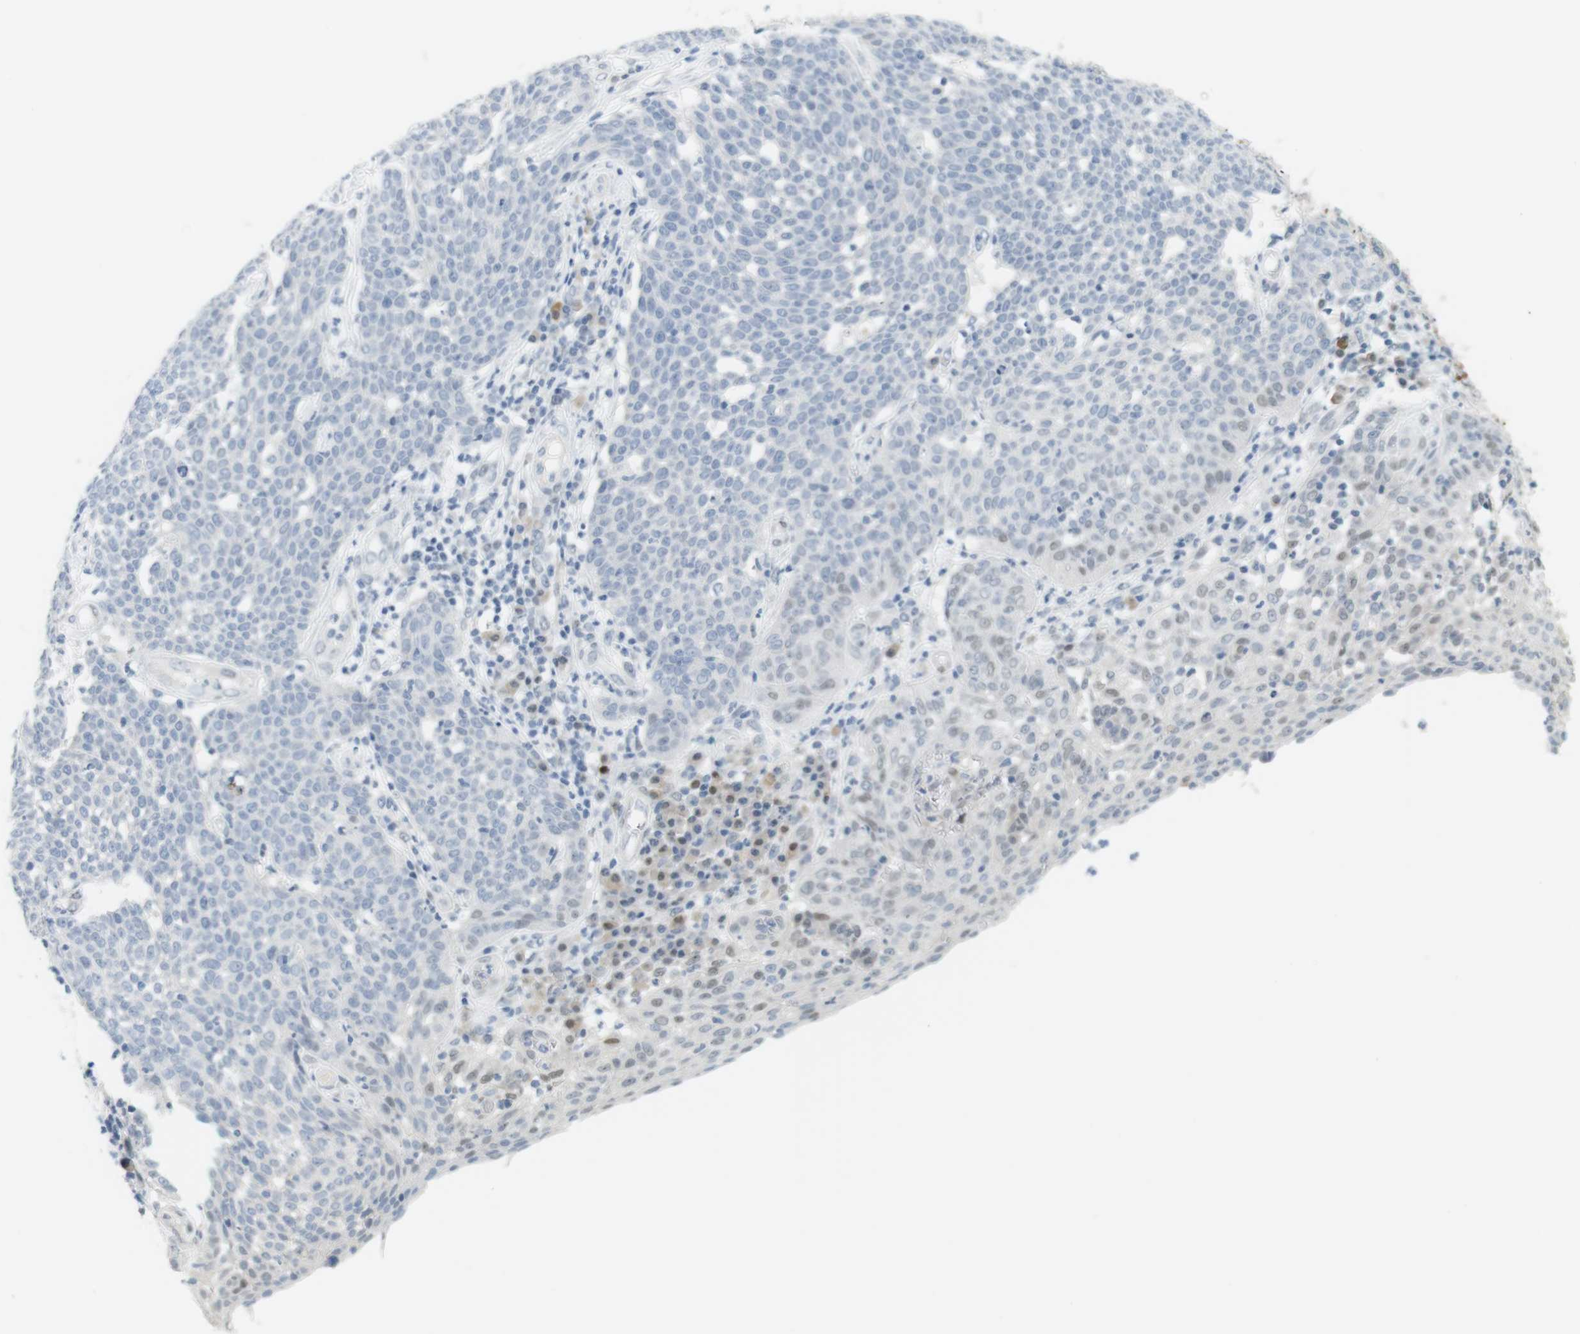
{"staining": {"intensity": "negative", "quantity": "none", "location": "none"}, "tissue": "cervical cancer", "cell_type": "Tumor cells", "image_type": "cancer", "snomed": [{"axis": "morphology", "description": "Squamous cell carcinoma, NOS"}, {"axis": "topography", "description": "Cervix"}], "caption": "Micrograph shows no protein expression in tumor cells of cervical cancer tissue.", "gene": "CREB3L2", "patient": {"sex": "female", "age": 34}}